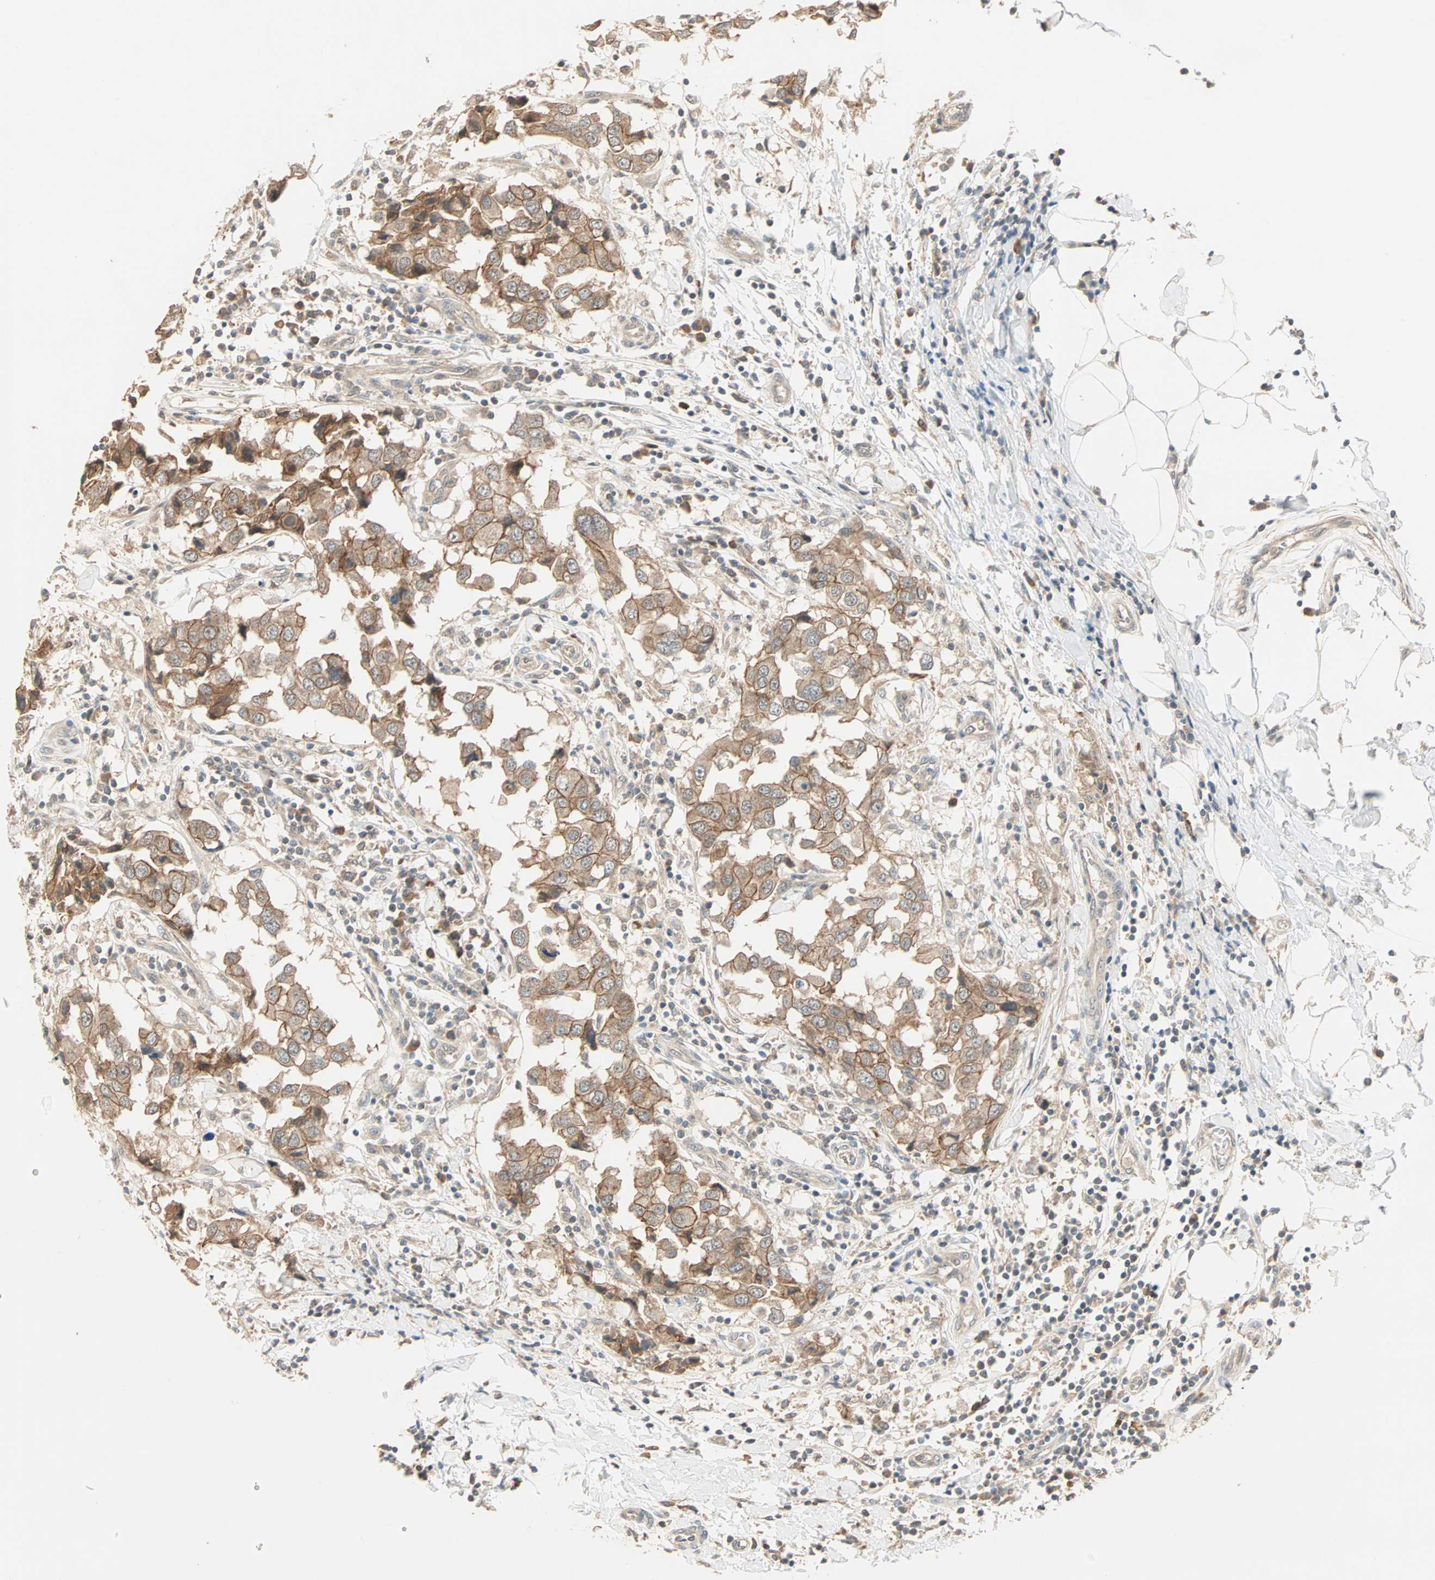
{"staining": {"intensity": "moderate", "quantity": ">75%", "location": "cytoplasmic/membranous"}, "tissue": "breast cancer", "cell_type": "Tumor cells", "image_type": "cancer", "snomed": [{"axis": "morphology", "description": "Duct carcinoma"}, {"axis": "topography", "description": "Breast"}], "caption": "Immunohistochemical staining of human breast cancer (invasive ductal carcinoma) exhibits medium levels of moderate cytoplasmic/membranous expression in approximately >75% of tumor cells.", "gene": "TTF2", "patient": {"sex": "female", "age": 27}}